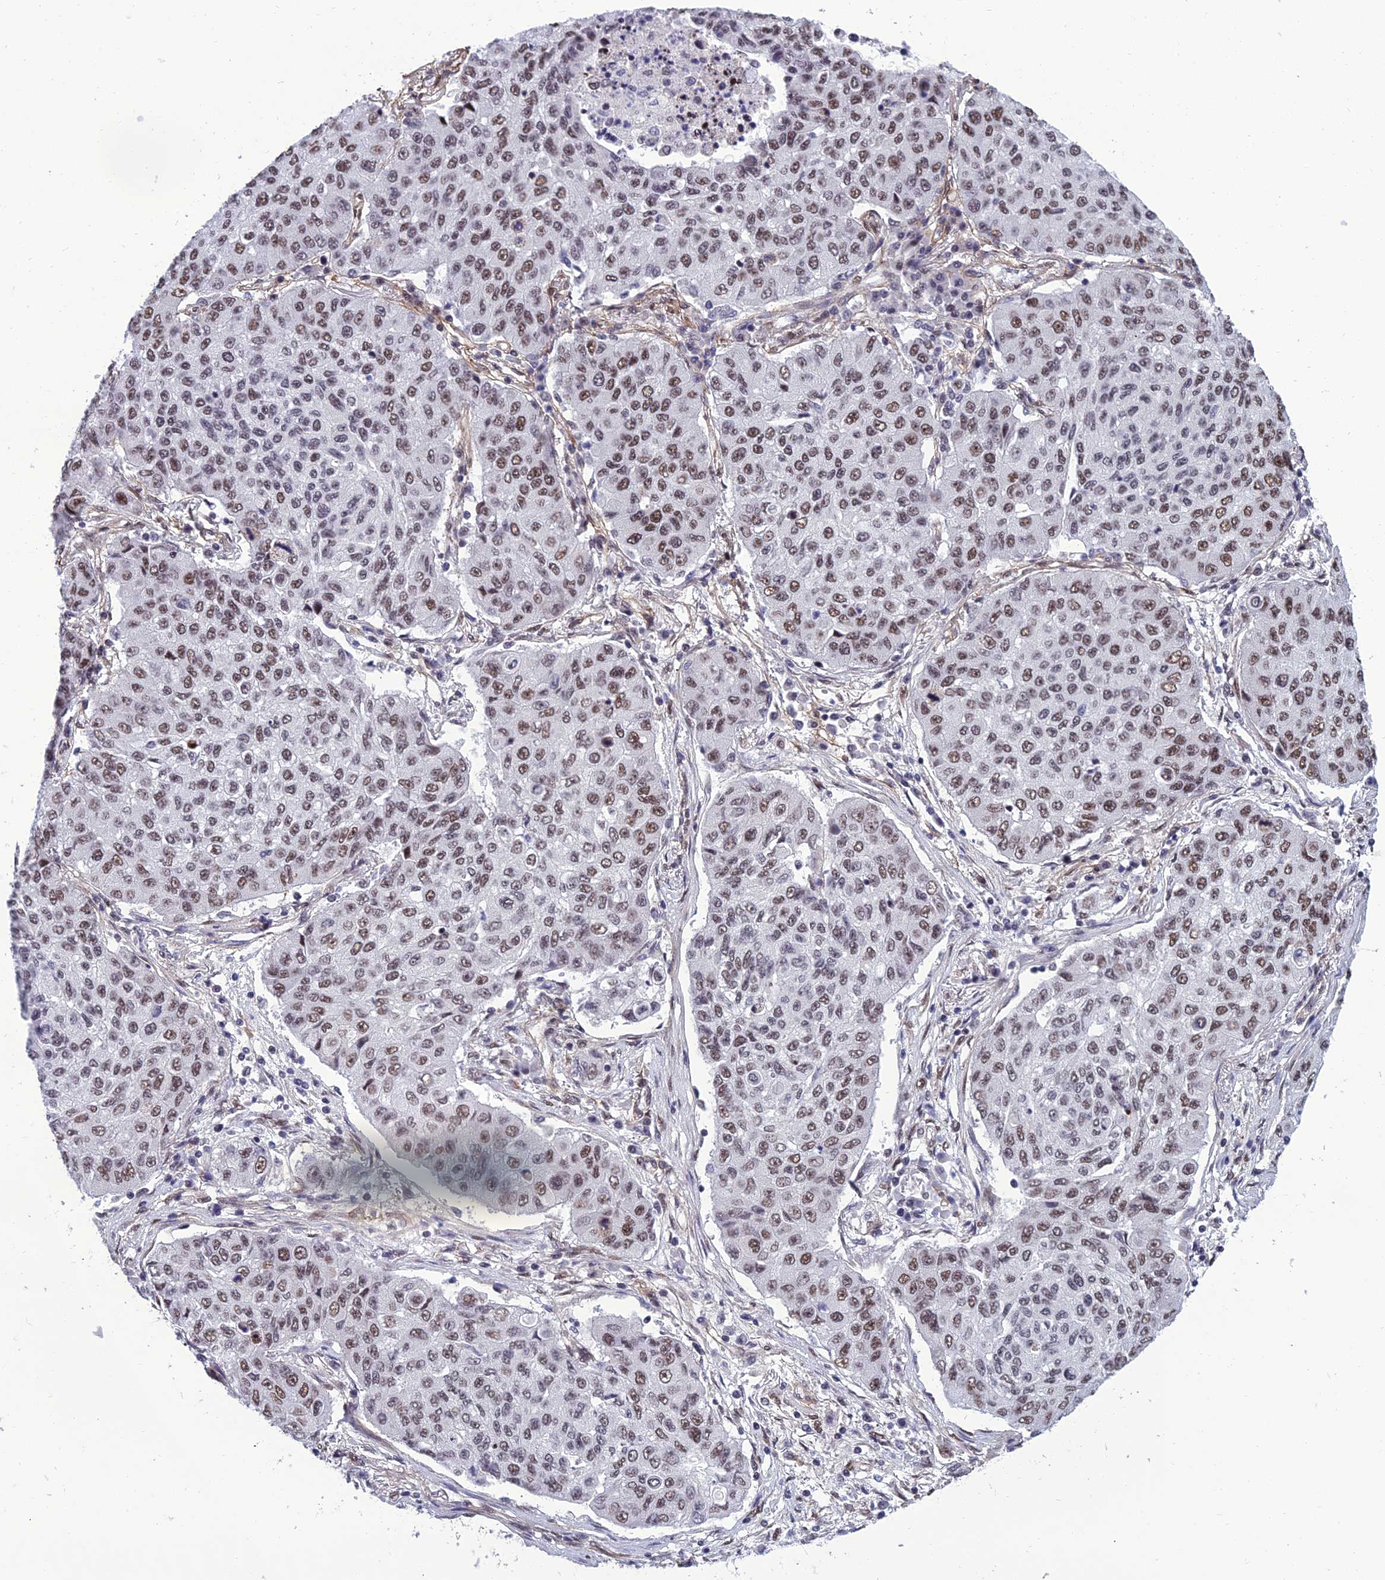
{"staining": {"intensity": "moderate", "quantity": "25%-75%", "location": "nuclear"}, "tissue": "lung cancer", "cell_type": "Tumor cells", "image_type": "cancer", "snomed": [{"axis": "morphology", "description": "Squamous cell carcinoma, NOS"}, {"axis": "topography", "description": "Lung"}], "caption": "A photomicrograph of human lung squamous cell carcinoma stained for a protein shows moderate nuclear brown staining in tumor cells.", "gene": "RSRC1", "patient": {"sex": "male", "age": 74}}